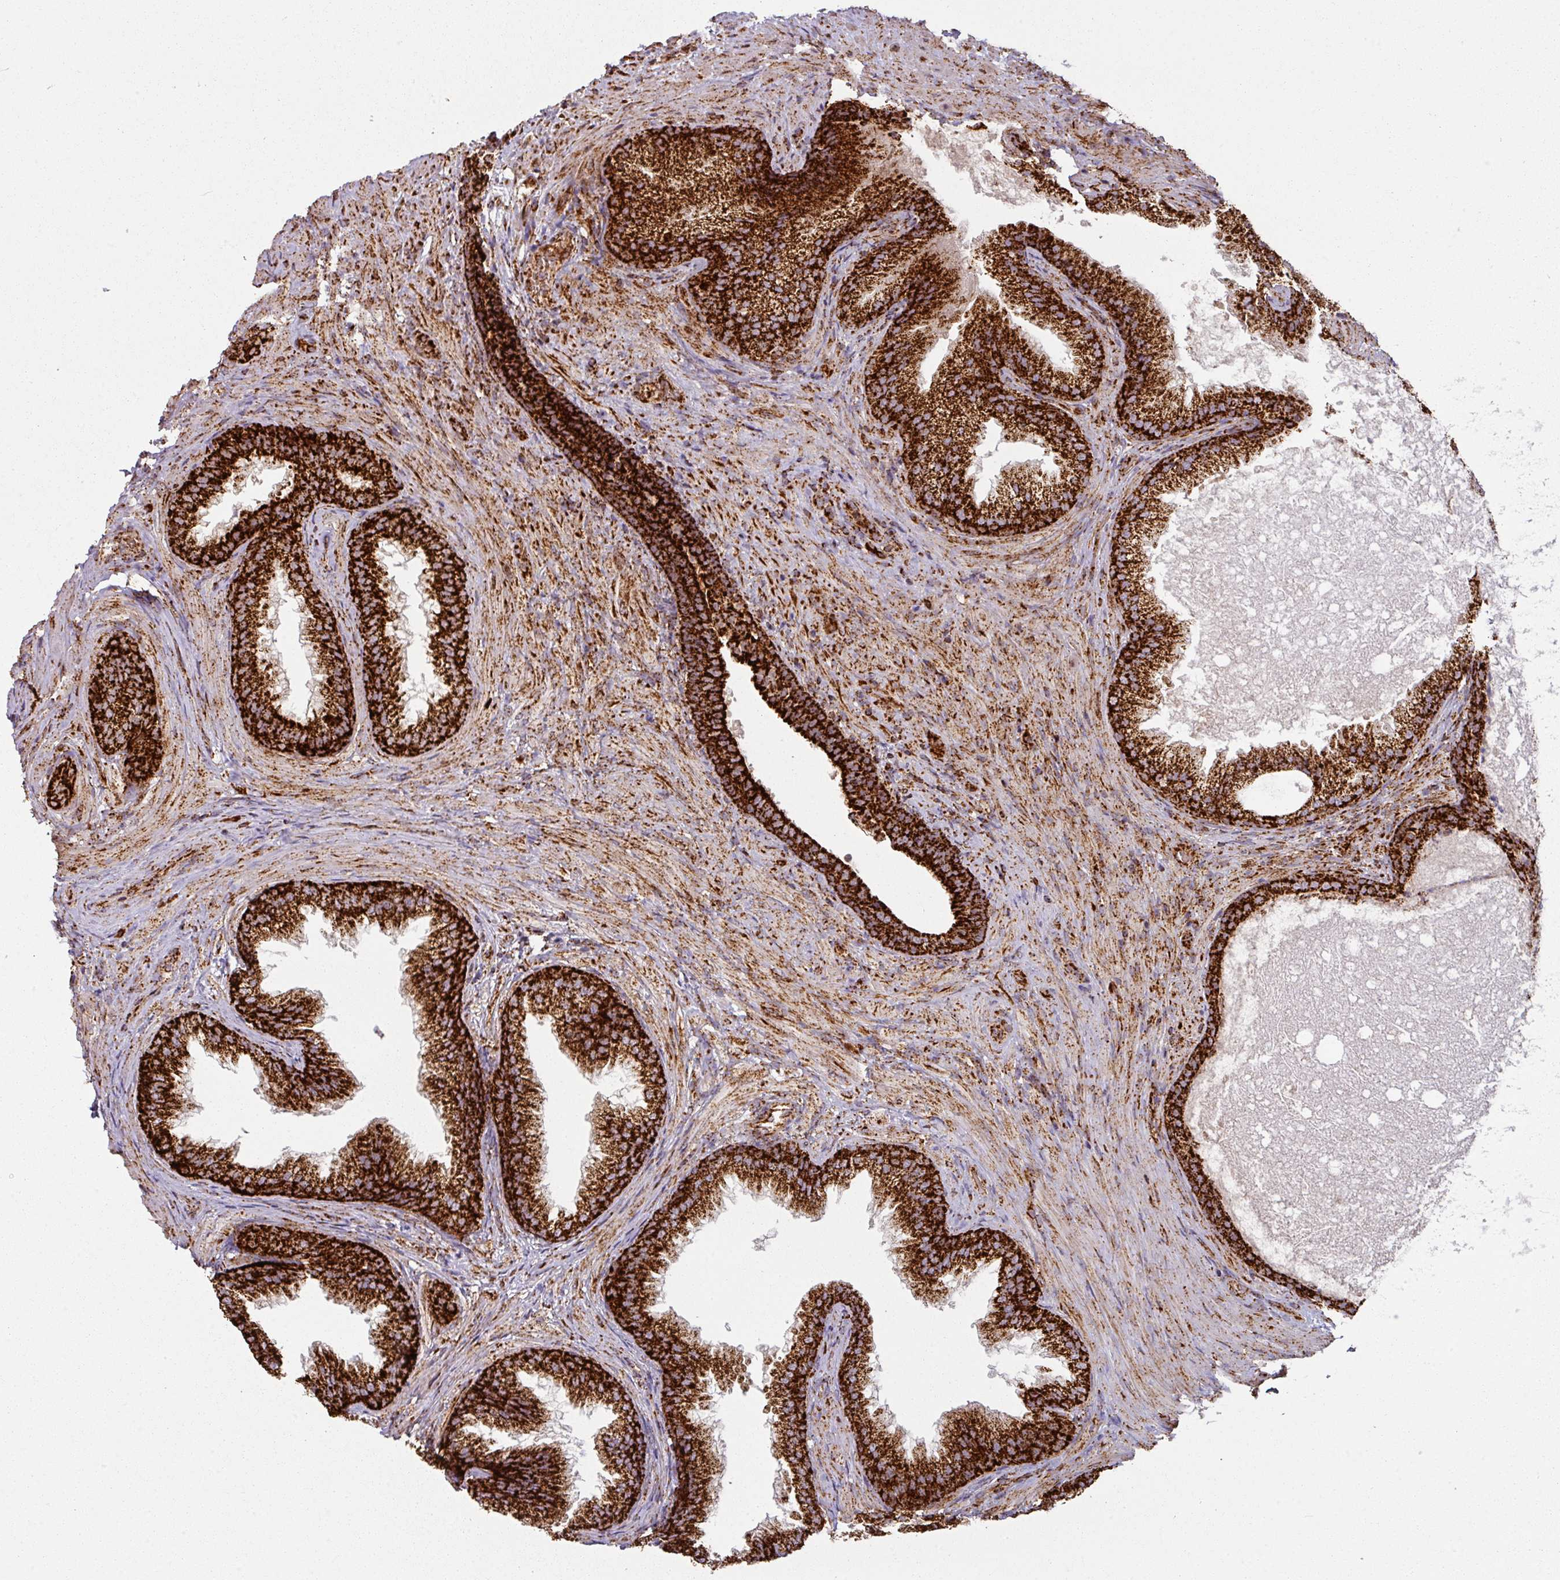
{"staining": {"intensity": "strong", "quantity": ">75%", "location": "cytoplasmic/membranous"}, "tissue": "prostate", "cell_type": "Glandular cells", "image_type": "normal", "snomed": [{"axis": "morphology", "description": "Normal tissue, NOS"}, {"axis": "topography", "description": "Prostate"}], "caption": "Immunohistochemical staining of normal prostate exhibits strong cytoplasmic/membranous protein expression in approximately >75% of glandular cells. (DAB IHC, brown staining for protein, blue staining for nuclei).", "gene": "TRAP1", "patient": {"sex": "male", "age": 76}}